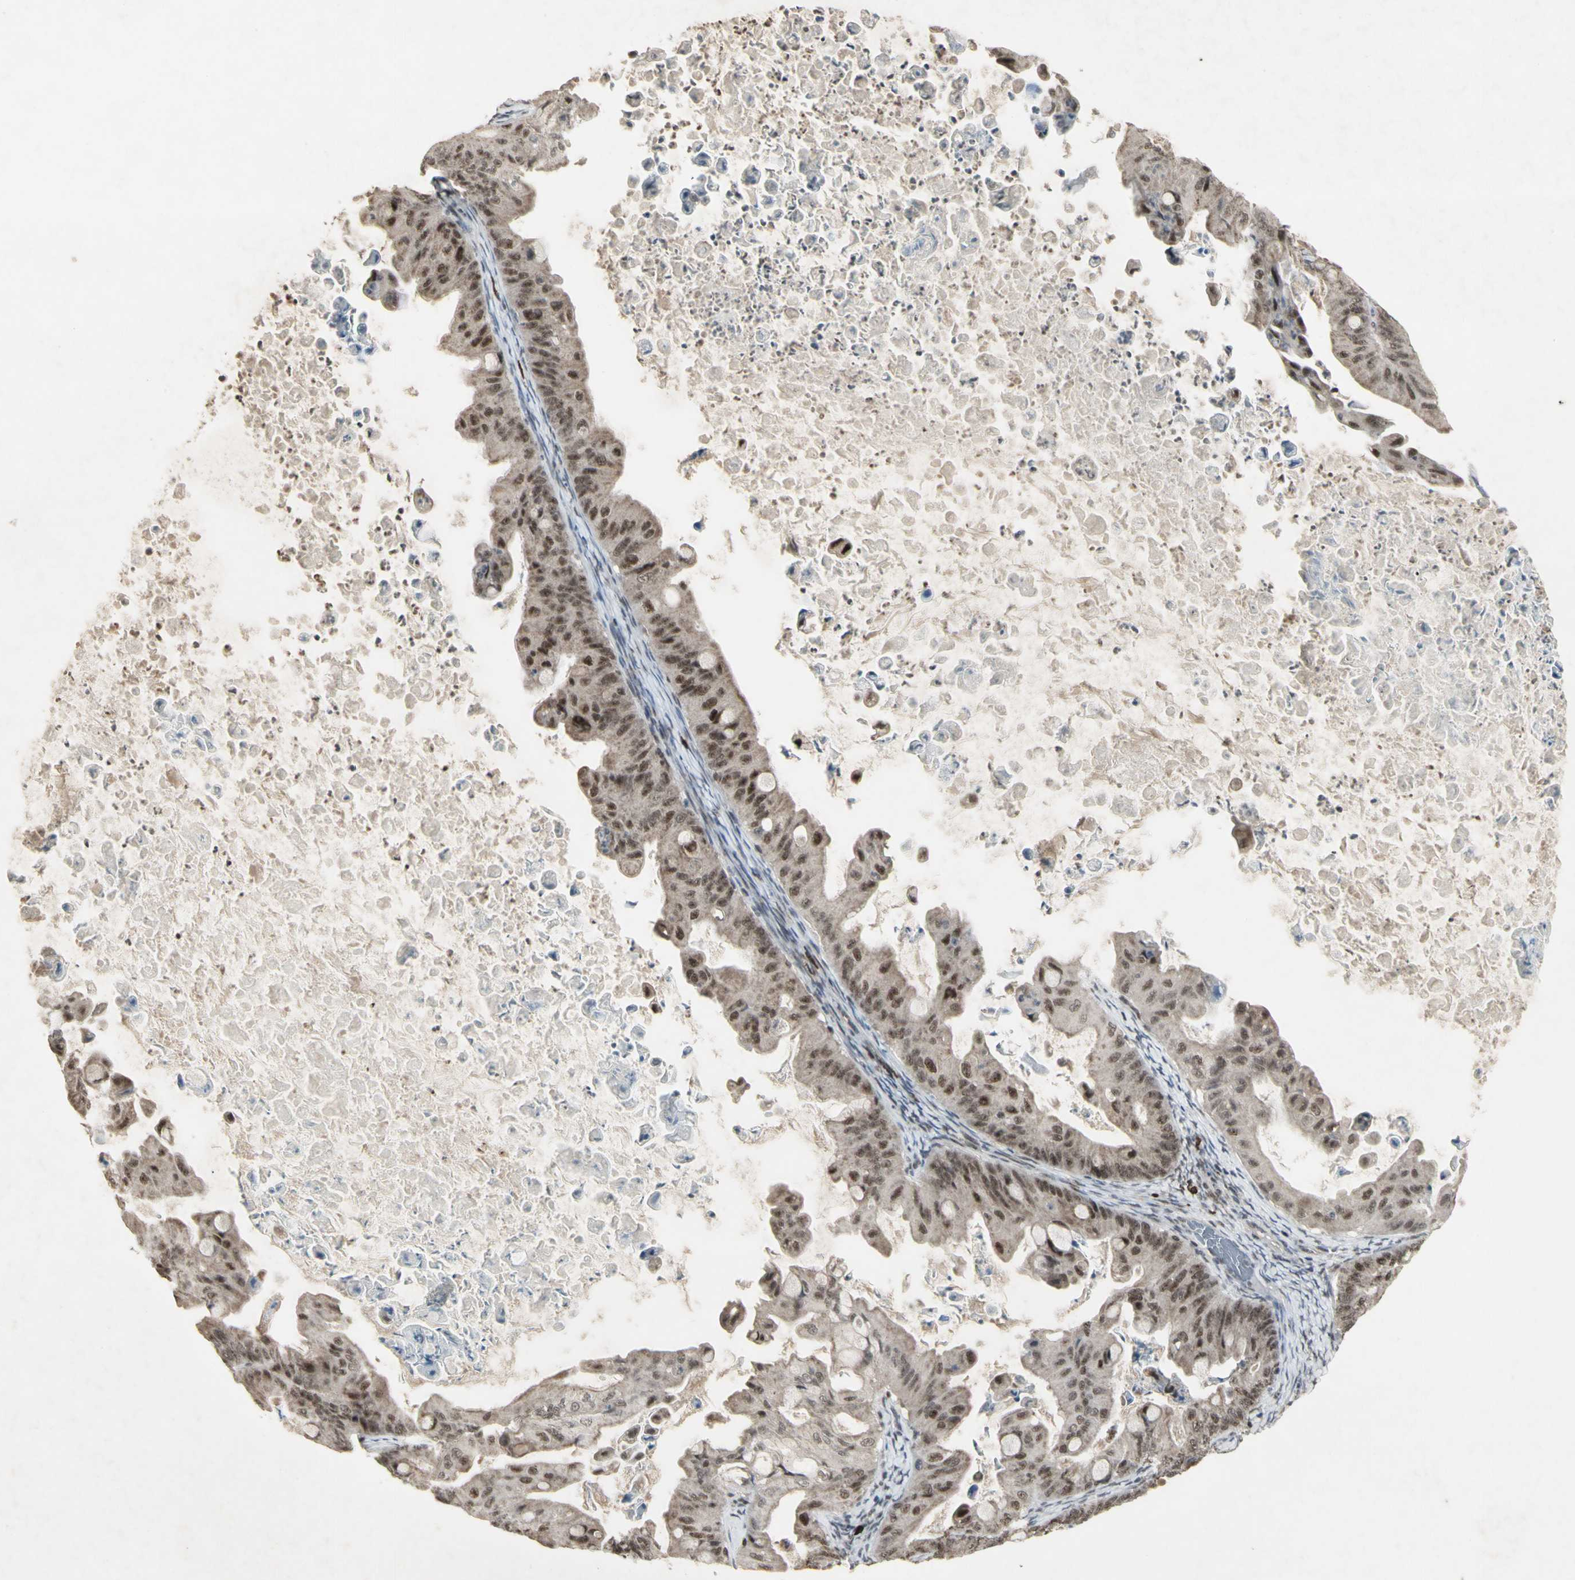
{"staining": {"intensity": "moderate", "quantity": ">75%", "location": "cytoplasmic/membranous,nuclear"}, "tissue": "ovarian cancer", "cell_type": "Tumor cells", "image_type": "cancer", "snomed": [{"axis": "morphology", "description": "Cystadenocarcinoma, mucinous, NOS"}, {"axis": "topography", "description": "Ovary"}], "caption": "Ovarian cancer (mucinous cystadenocarcinoma) stained with DAB immunohistochemistry displays medium levels of moderate cytoplasmic/membranous and nuclear staining in about >75% of tumor cells.", "gene": "CCNT1", "patient": {"sex": "female", "age": 37}}